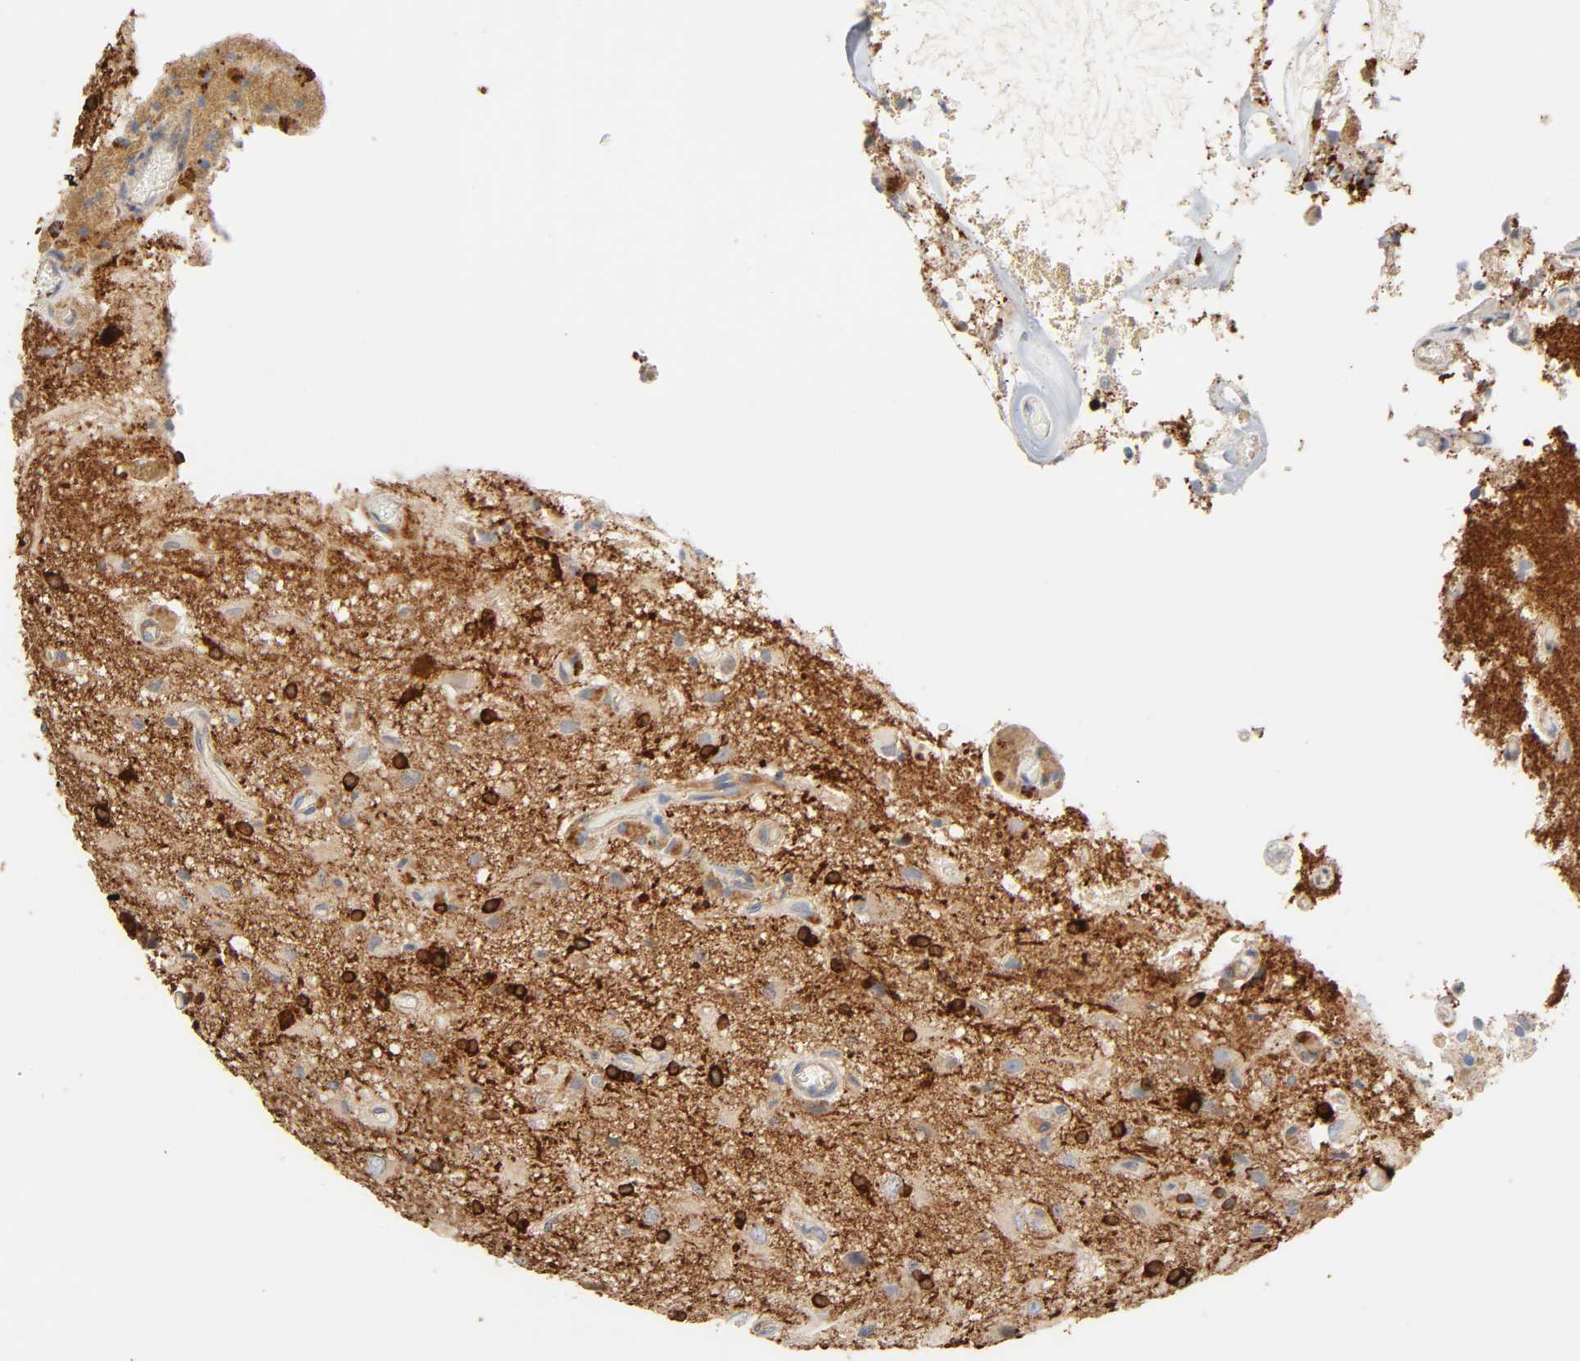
{"staining": {"intensity": "moderate", "quantity": ">75%", "location": "cytoplasmic/membranous"}, "tissue": "glioma", "cell_type": "Tumor cells", "image_type": "cancer", "snomed": [{"axis": "morphology", "description": "Glioma, malignant, High grade"}, {"axis": "topography", "description": "Brain"}], "caption": "Tumor cells display medium levels of moderate cytoplasmic/membranous staining in about >75% of cells in human high-grade glioma (malignant).", "gene": "BIN1", "patient": {"sex": "male", "age": 47}}